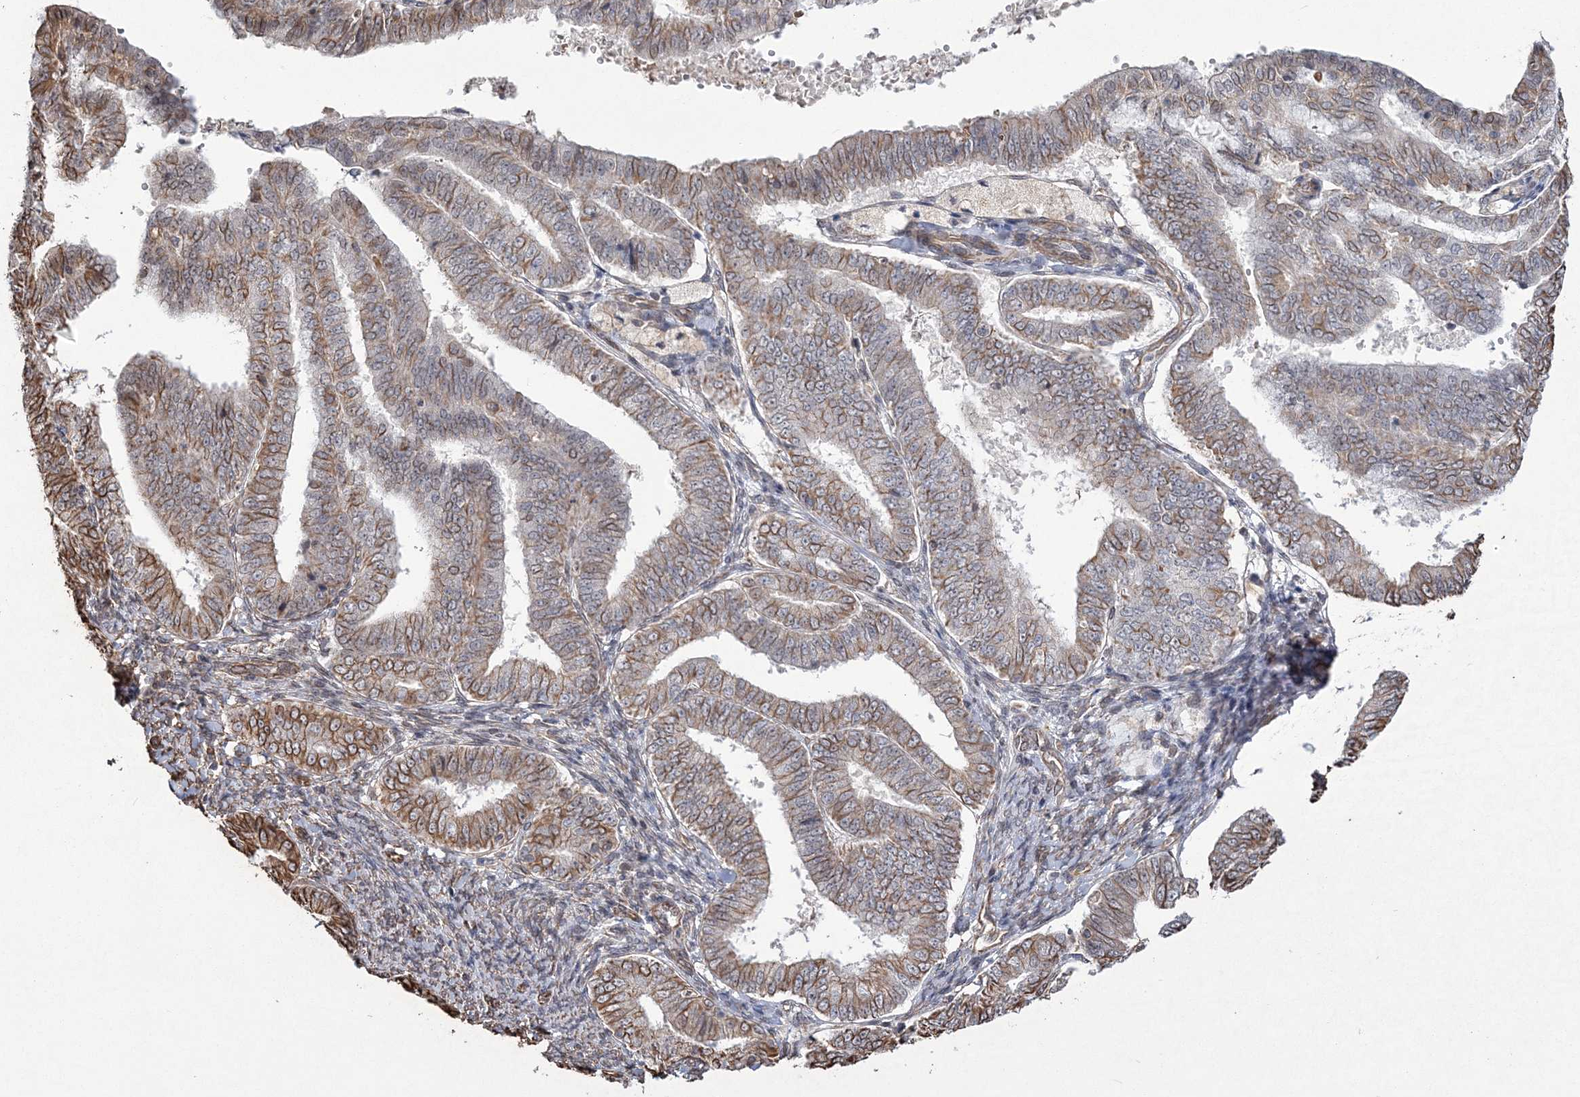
{"staining": {"intensity": "moderate", "quantity": ">75%", "location": "cytoplasmic/membranous"}, "tissue": "endometrial cancer", "cell_type": "Tumor cells", "image_type": "cancer", "snomed": [{"axis": "morphology", "description": "Adenocarcinoma, NOS"}, {"axis": "topography", "description": "Endometrium"}], "caption": "A brown stain shows moderate cytoplasmic/membranous expression of a protein in human endometrial cancer (adenocarcinoma) tumor cells. (DAB IHC, brown staining for protein, blue staining for nuclei).", "gene": "ATP11B", "patient": {"sex": "female", "age": 63}}